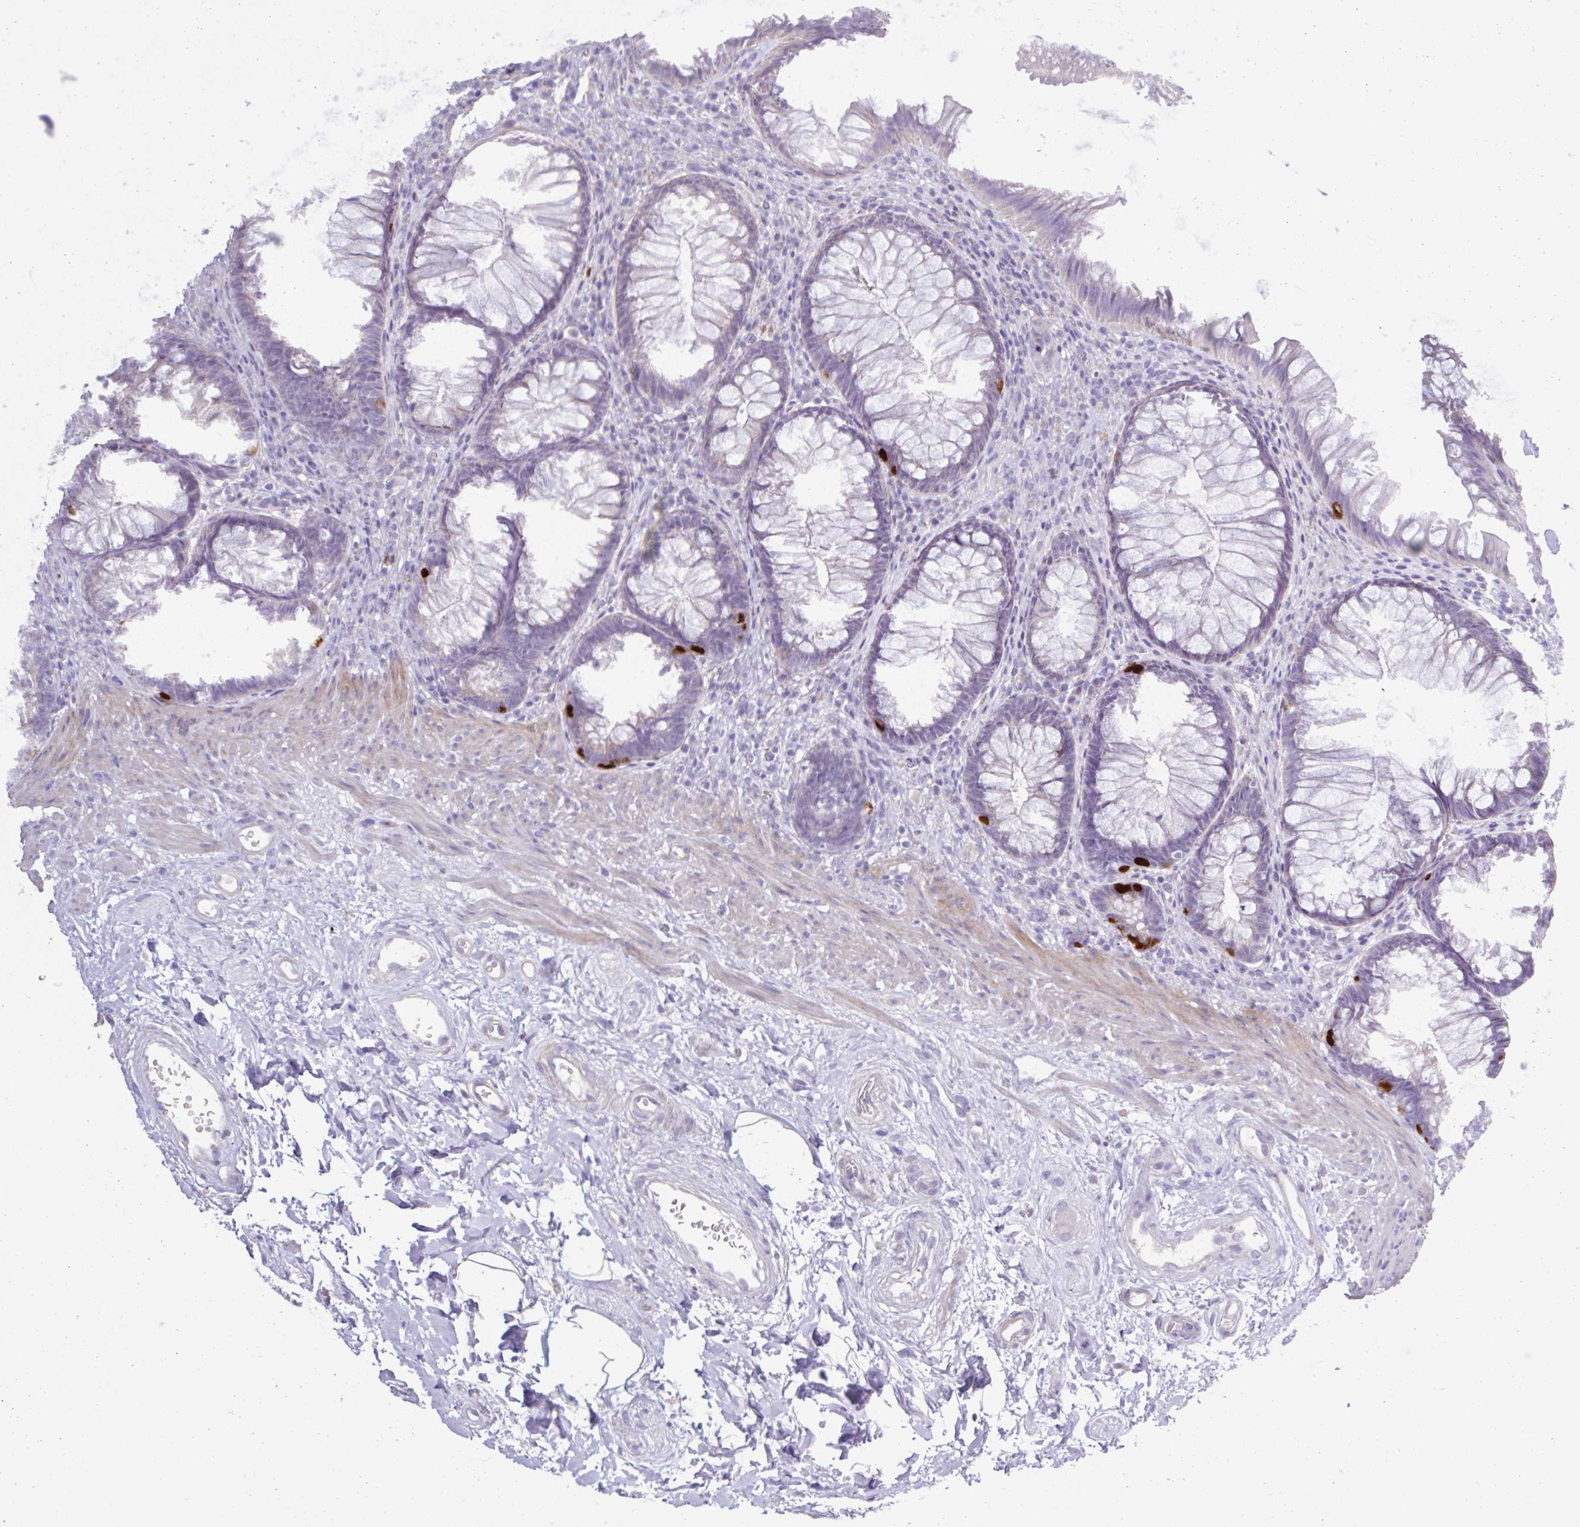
{"staining": {"intensity": "strong", "quantity": "<25%", "location": "cytoplasmic/membranous"}, "tissue": "rectum", "cell_type": "Glandular cells", "image_type": "normal", "snomed": [{"axis": "morphology", "description": "Normal tissue, NOS"}, {"axis": "topography", "description": "Smooth muscle"}, {"axis": "topography", "description": "Rectum"}], "caption": "IHC (DAB (3,3'-diaminobenzidine)) staining of unremarkable rectum reveals strong cytoplasmic/membranous protein staining in about <25% of glandular cells.", "gene": "PLA2G4E", "patient": {"sex": "male", "age": 53}}